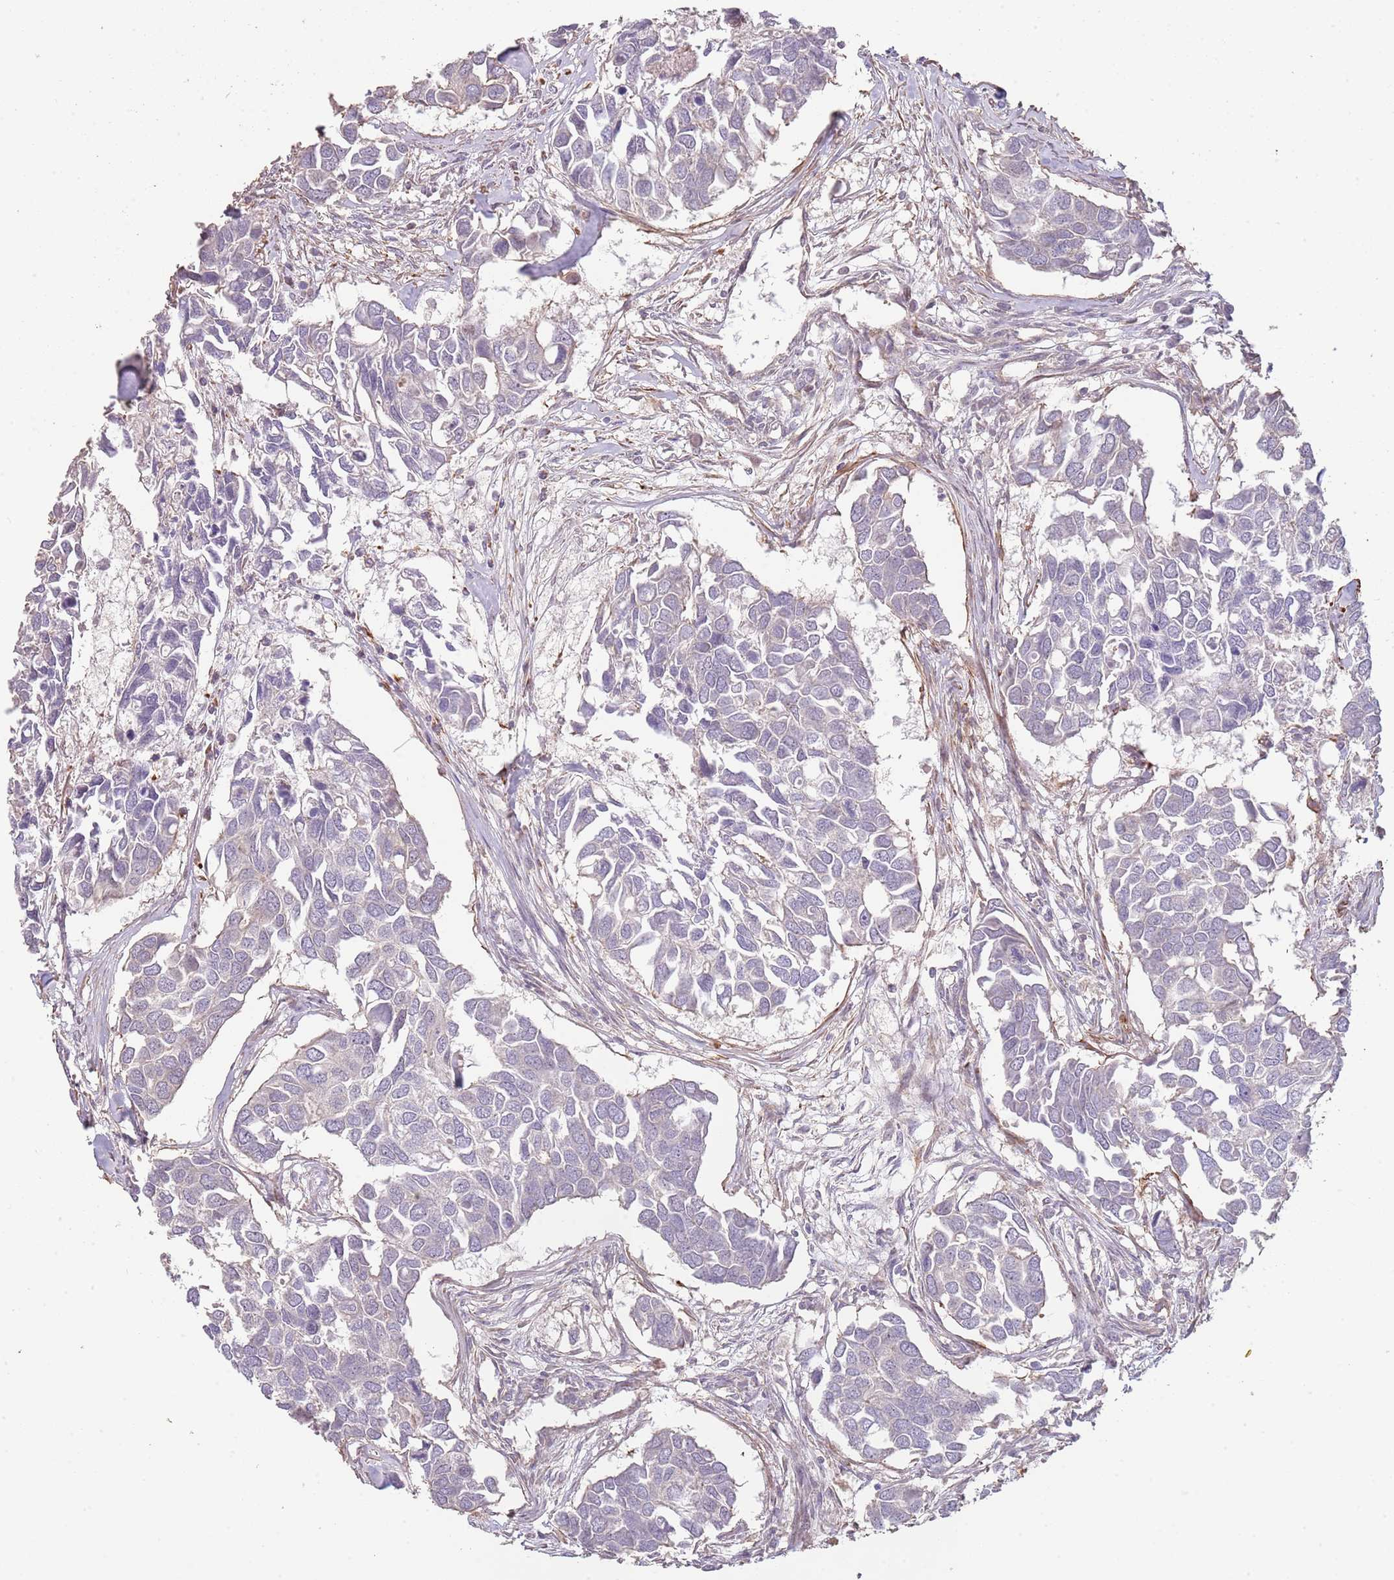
{"staining": {"intensity": "negative", "quantity": "none", "location": "none"}, "tissue": "breast cancer", "cell_type": "Tumor cells", "image_type": "cancer", "snomed": [{"axis": "morphology", "description": "Duct carcinoma"}, {"axis": "topography", "description": "Breast"}], "caption": "Immunohistochemistry micrograph of human breast cancer (infiltrating ductal carcinoma) stained for a protein (brown), which displays no expression in tumor cells.", "gene": "ADTRP", "patient": {"sex": "female", "age": 83}}